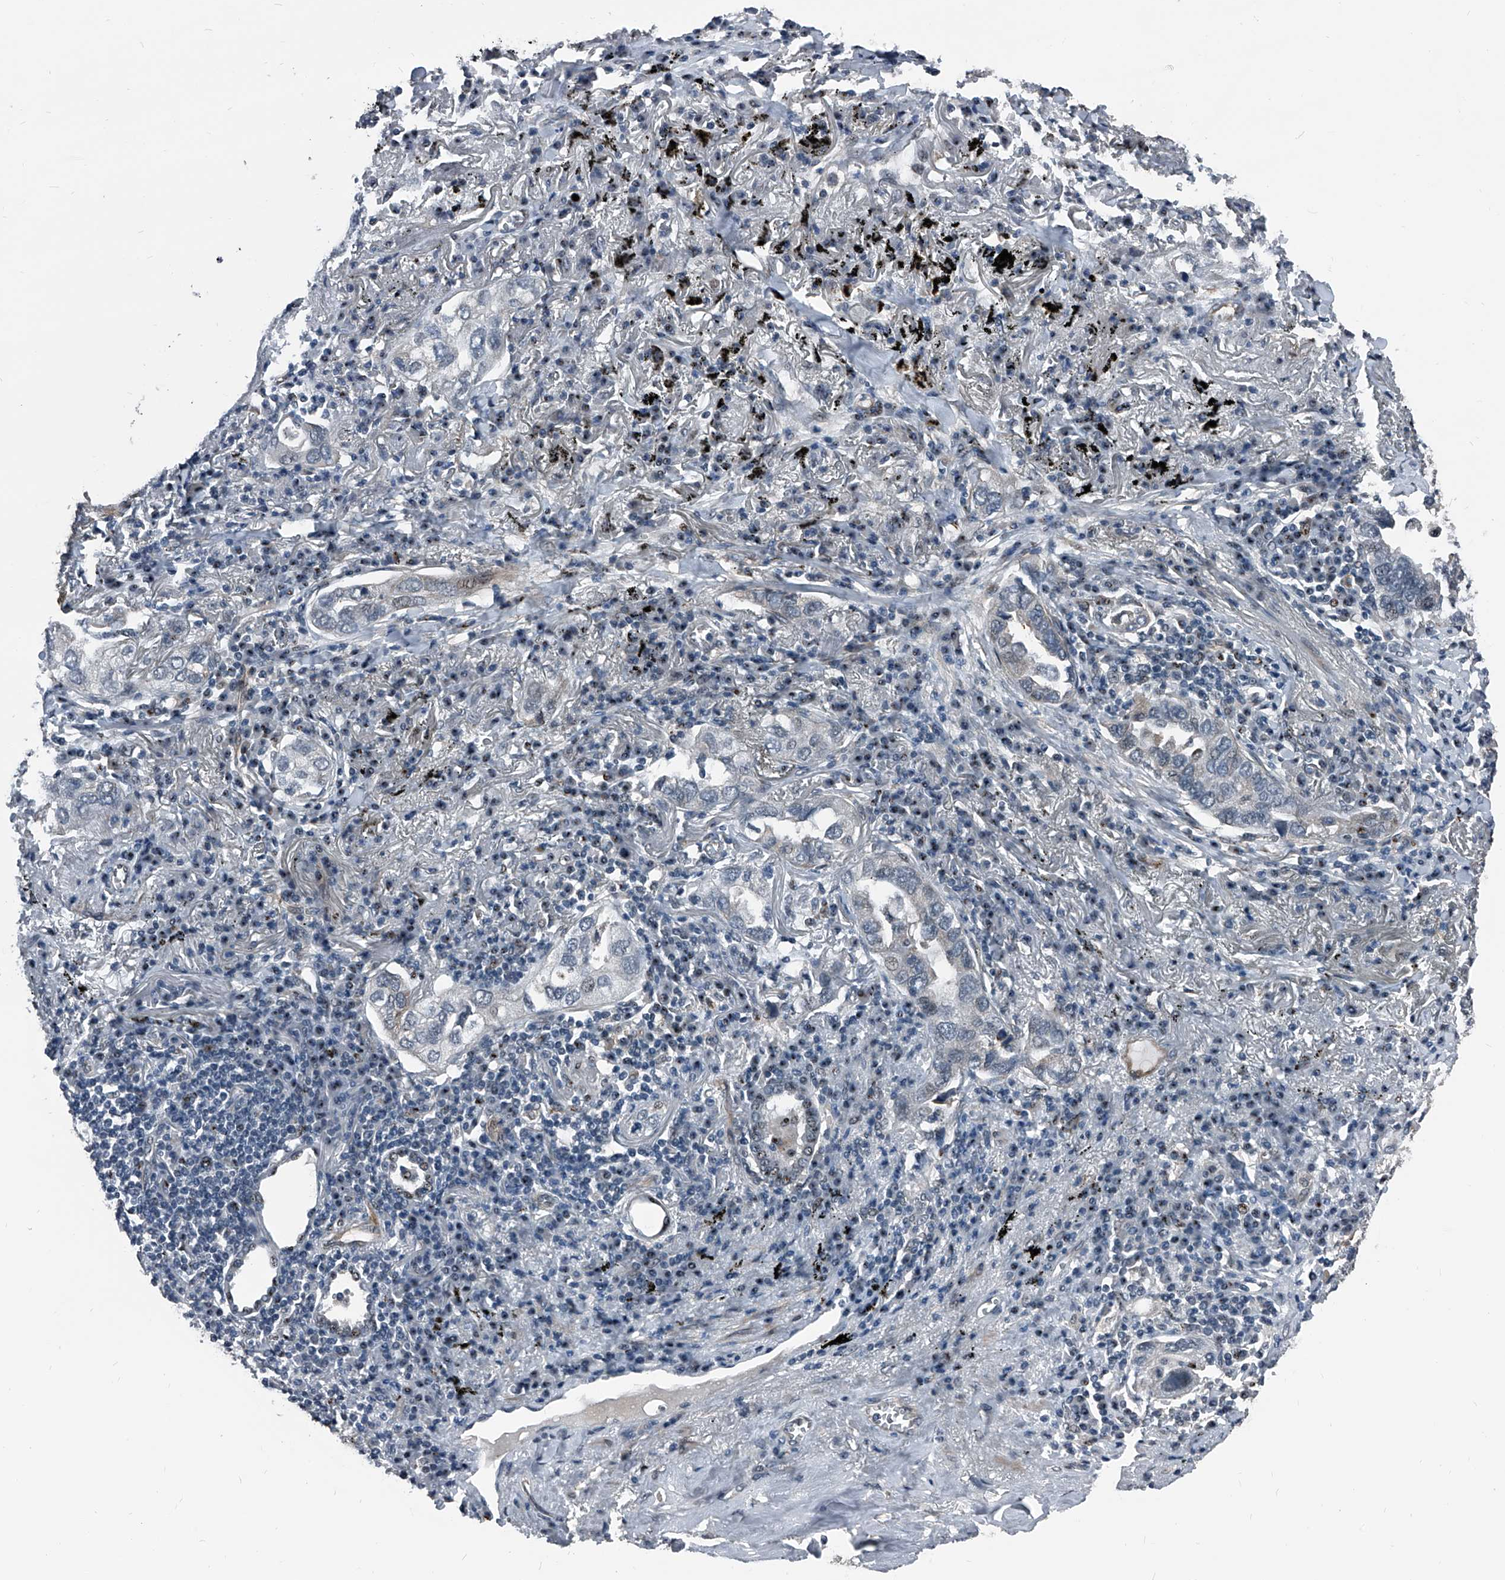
{"staining": {"intensity": "moderate", "quantity": "<25%", "location": "cytoplasmic/membranous"}, "tissue": "lung cancer", "cell_type": "Tumor cells", "image_type": "cancer", "snomed": [{"axis": "morphology", "description": "Adenocarcinoma, NOS"}, {"axis": "topography", "description": "Lung"}], "caption": "This is an image of immunohistochemistry (IHC) staining of lung cancer (adenocarcinoma), which shows moderate expression in the cytoplasmic/membranous of tumor cells.", "gene": "MEN1", "patient": {"sex": "male", "age": 65}}